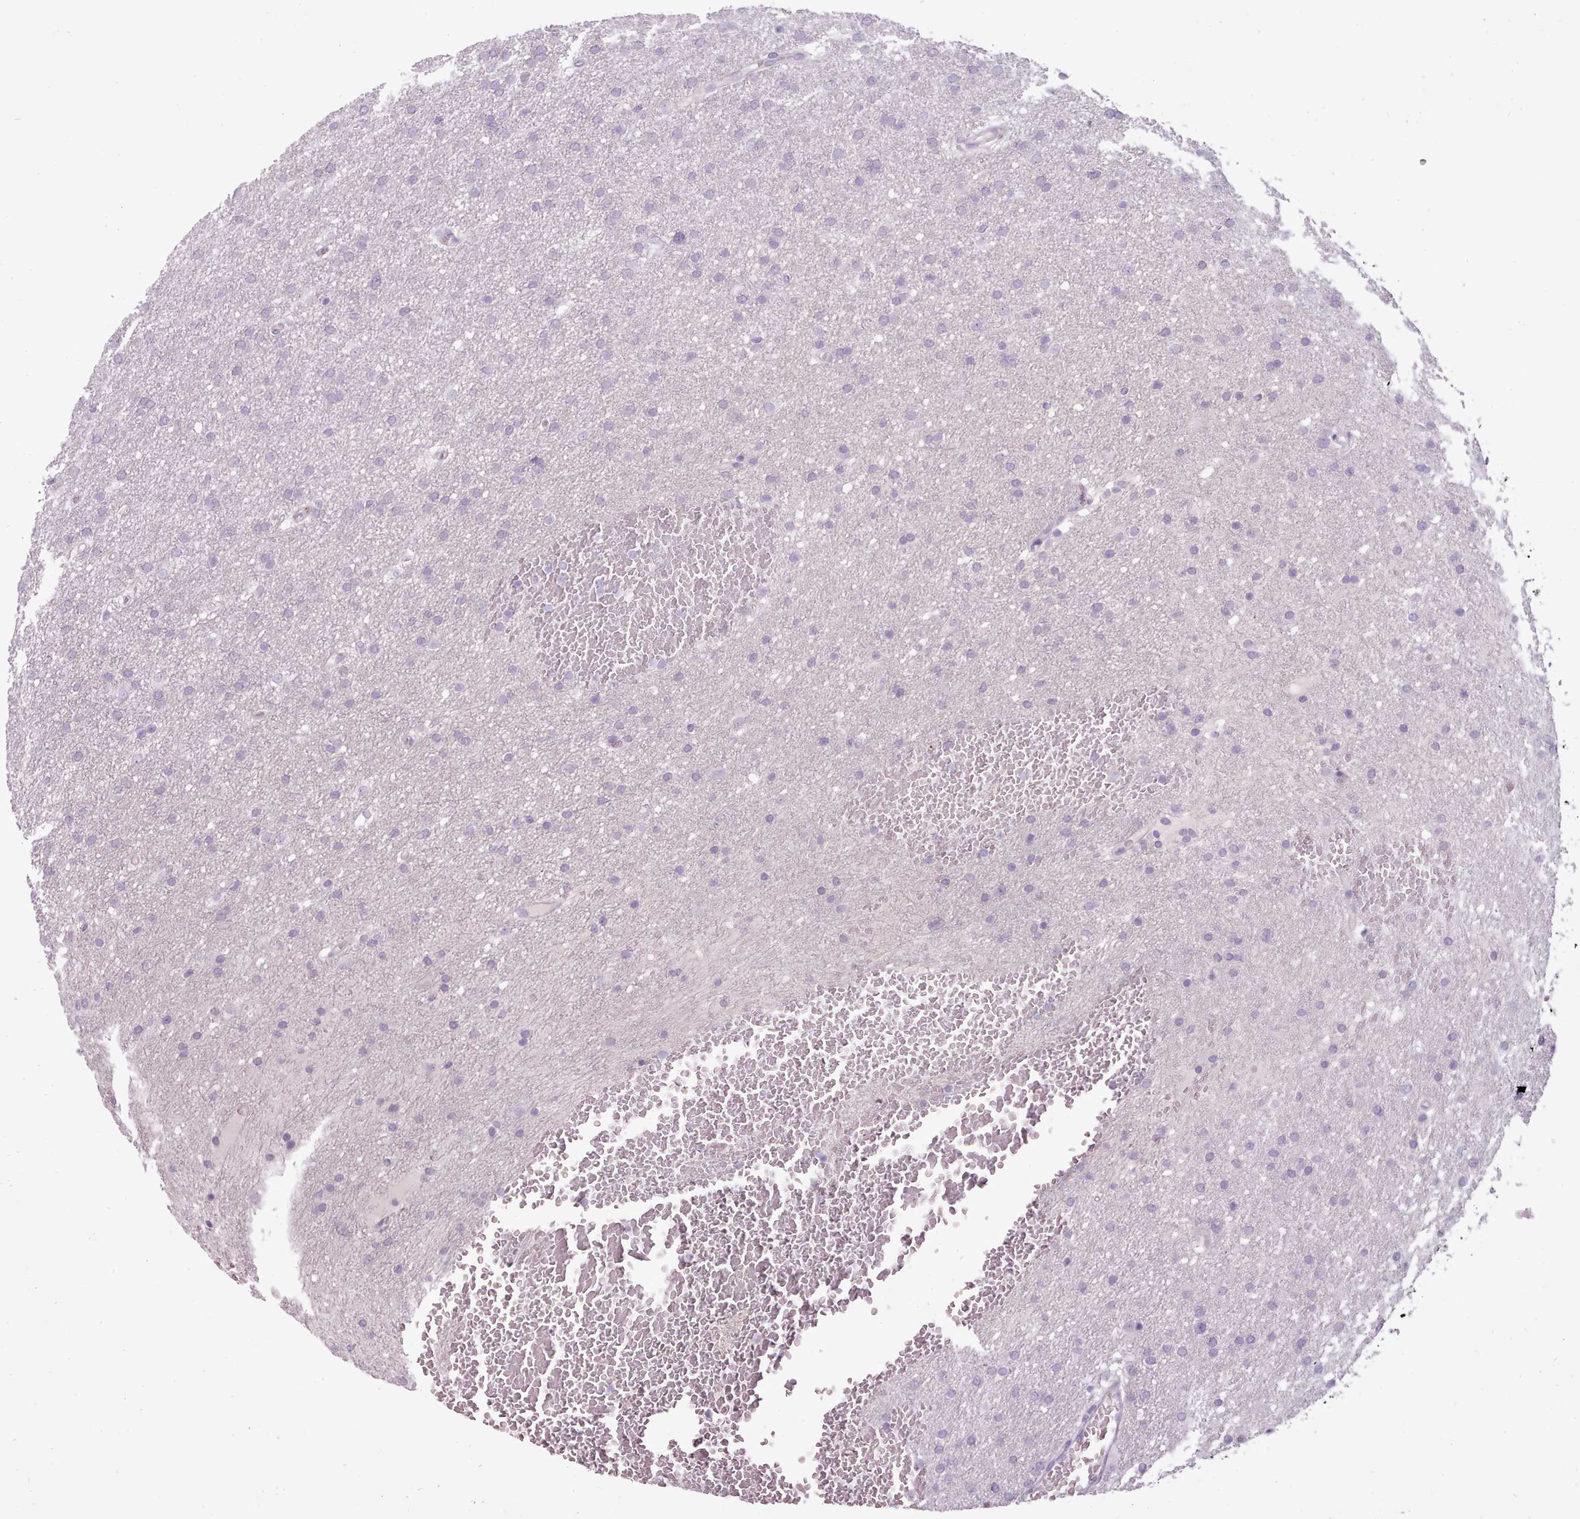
{"staining": {"intensity": "negative", "quantity": "none", "location": "none"}, "tissue": "glioma", "cell_type": "Tumor cells", "image_type": "cancer", "snomed": [{"axis": "morphology", "description": "Glioma, malignant, High grade"}, {"axis": "topography", "description": "Cerebral cortex"}], "caption": "Immunohistochemistry (IHC) image of human high-grade glioma (malignant) stained for a protein (brown), which reveals no positivity in tumor cells. (DAB (3,3'-diaminobenzidine) immunohistochemistry (IHC), high magnification).", "gene": "ATRAID", "patient": {"sex": "female", "age": 36}}